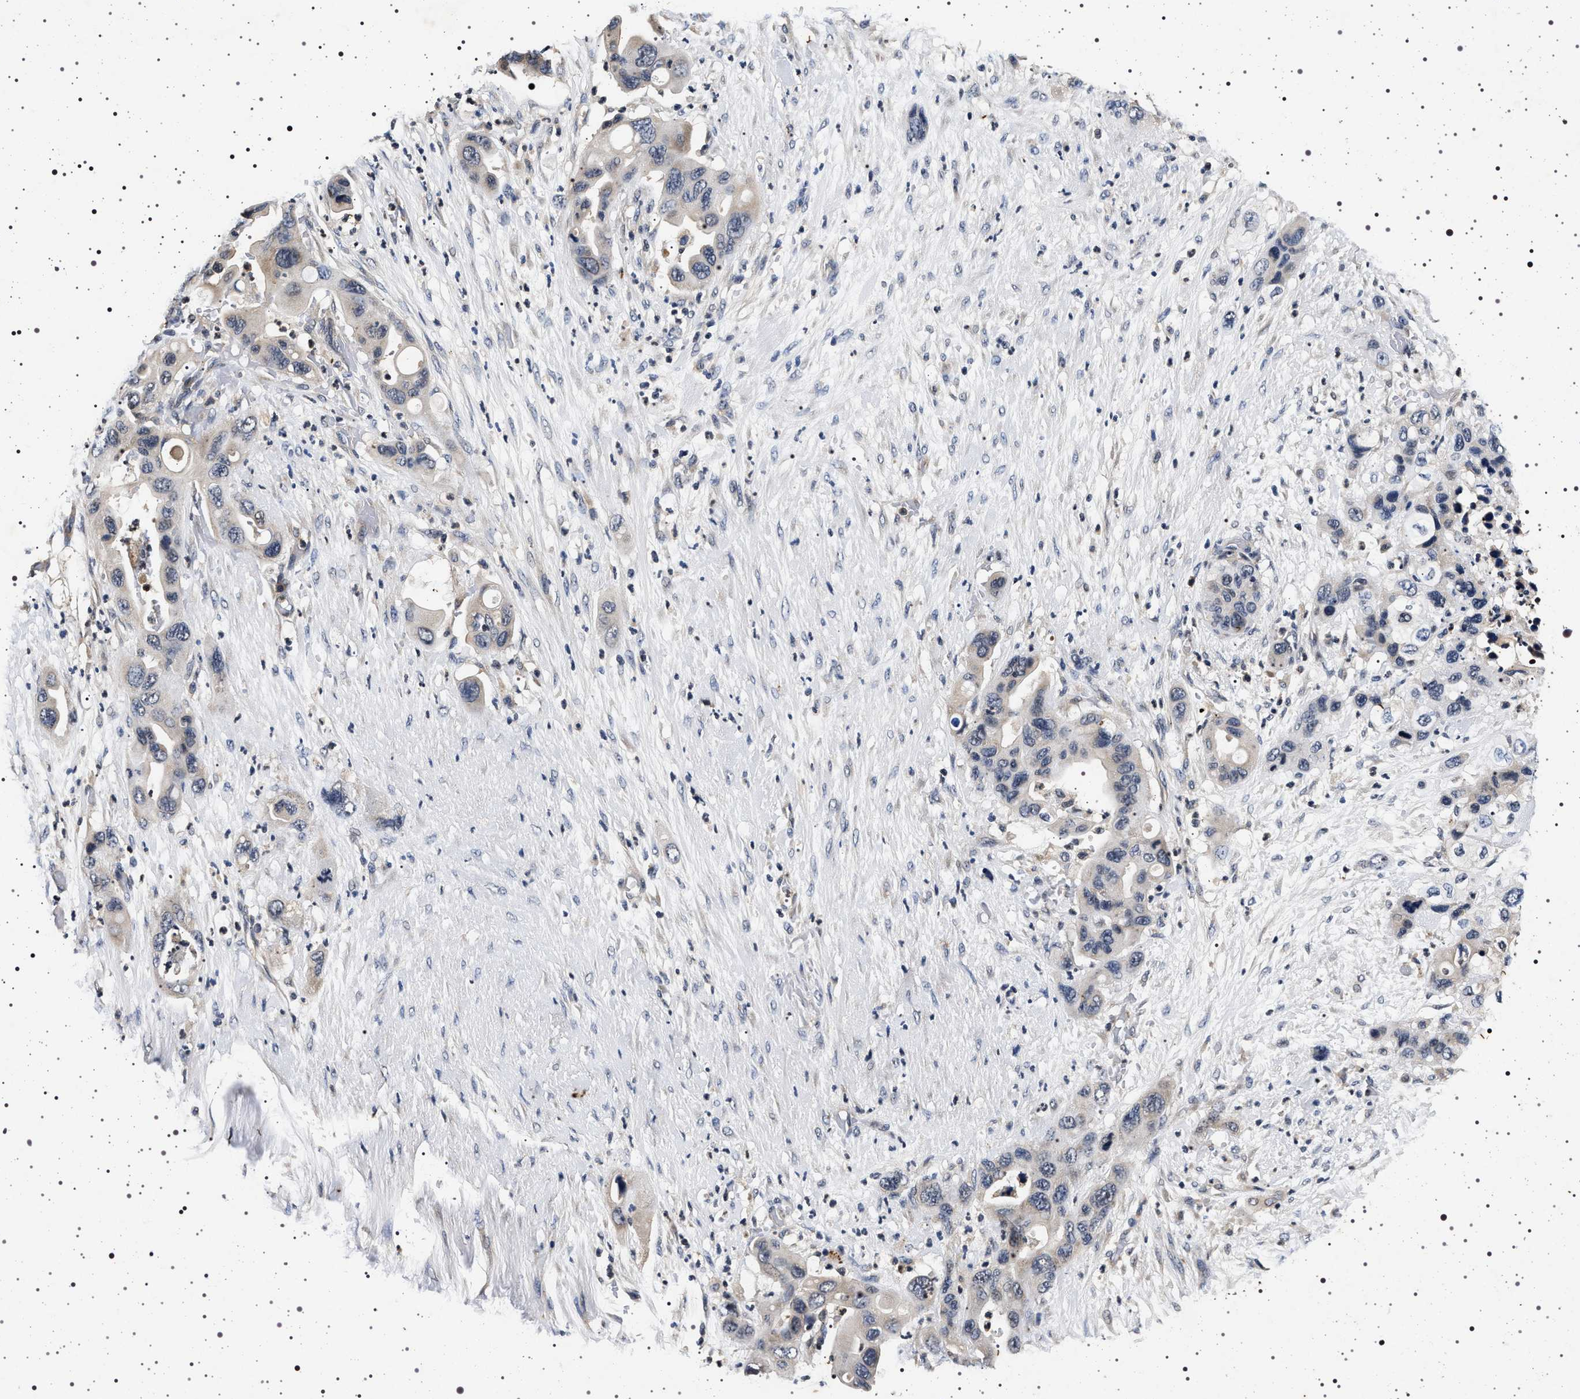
{"staining": {"intensity": "negative", "quantity": "none", "location": "none"}, "tissue": "pancreatic cancer", "cell_type": "Tumor cells", "image_type": "cancer", "snomed": [{"axis": "morphology", "description": "Adenocarcinoma, NOS"}, {"axis": "topography", "description": "Pancreas"}], "caption": "The histopathology image reveals no significant staining in tumor cells of pancreatic cancer.", "gene": "CDKN1B", "patient": {"sex": "female", "age": 71}}